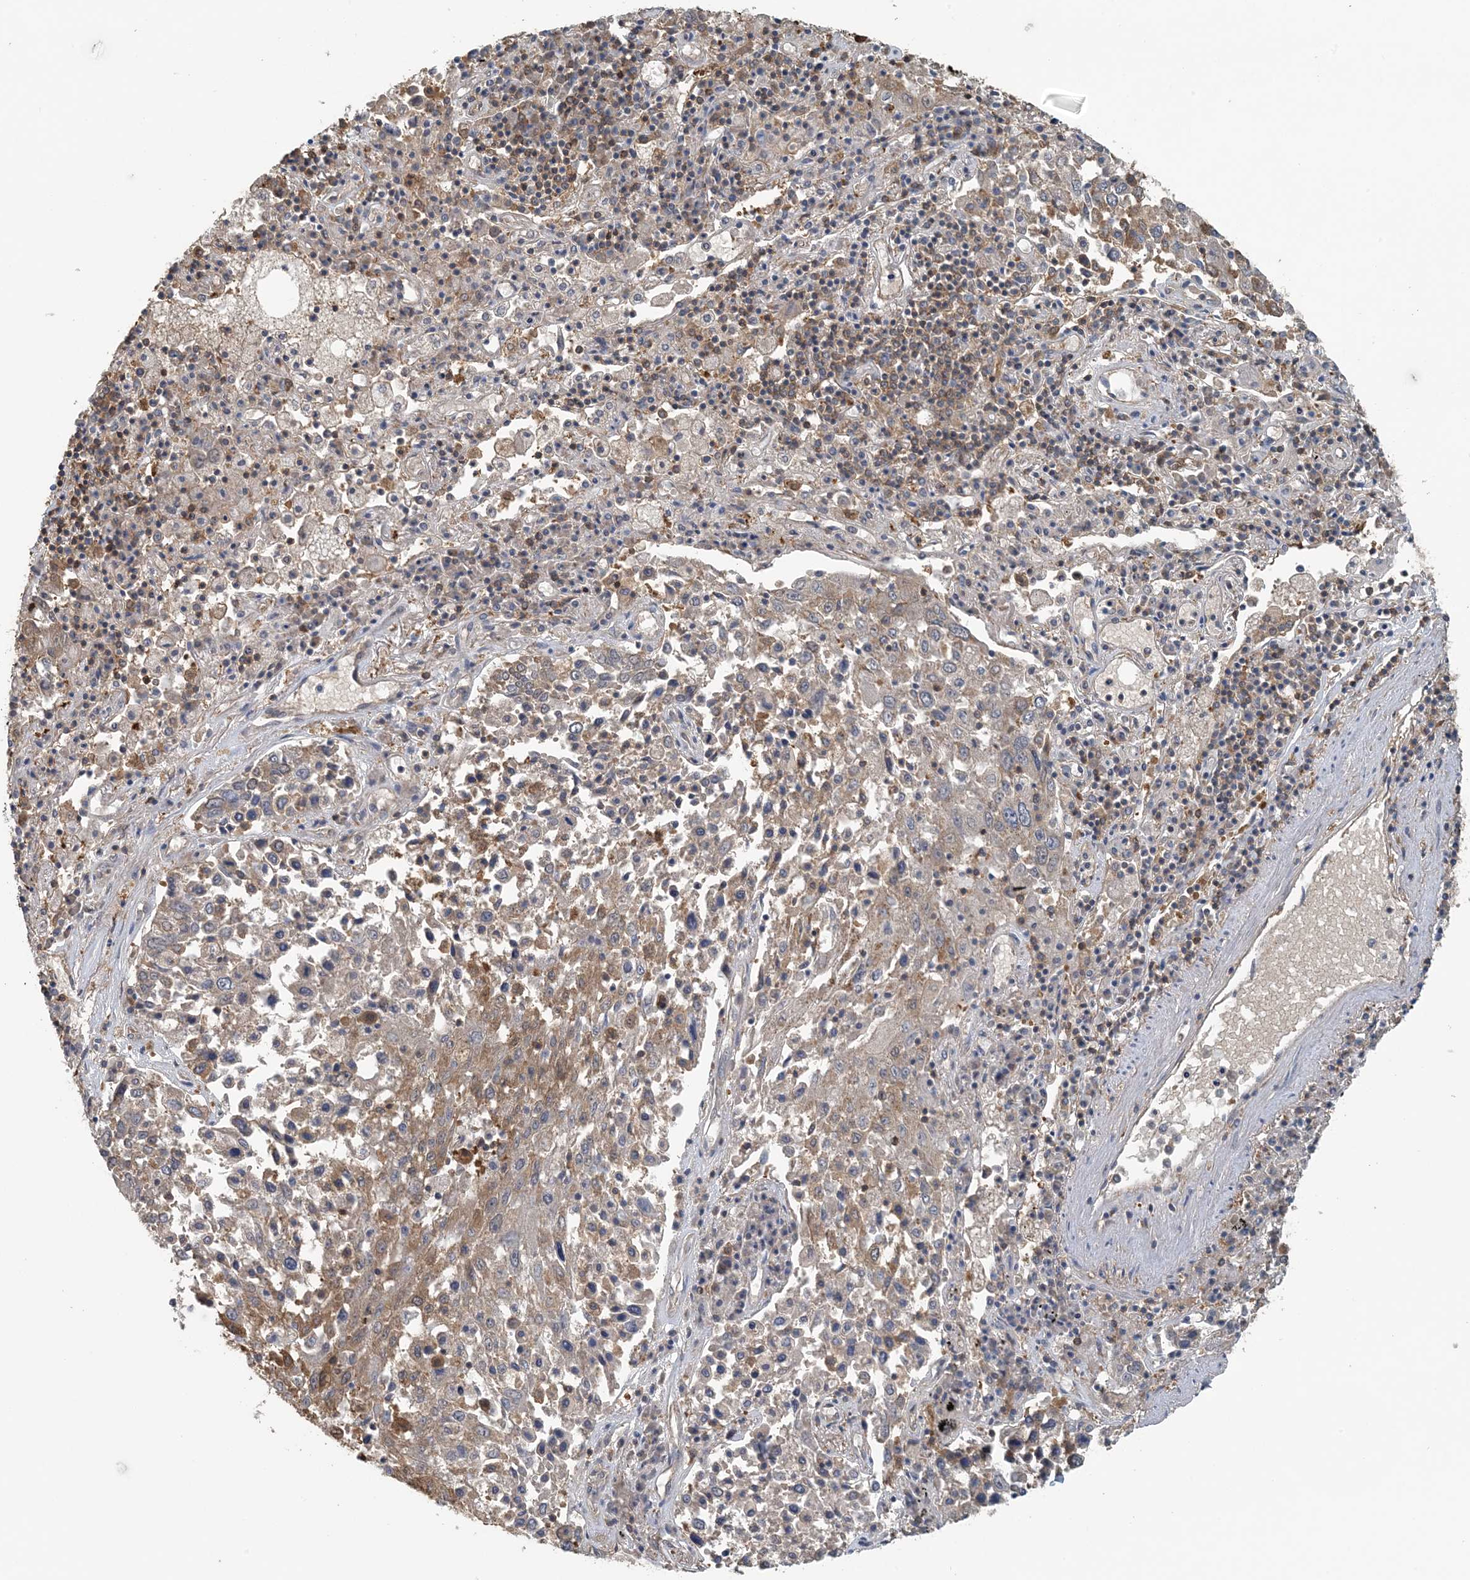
{"staining": {"intensity": "moderate", "quantity": "25%-75%", "location": "cytoplasmic/membranous"}, "tissue": "lung cancer", "cell_type": "Tumor cells", "image_type": "cancer", "snomed": [{"axis": "morphology", "description": "Squamous cell carcinoma, NOS"}, {"axis": "topography", "description": "Lung"}], "caption": "A high-resolution micrograph shows immunohistochemistry staining of lung cancer, which displays moderate cytoplasmic/membranous staining in approximately 25%-75% of tumor cells.", "gene": "HIKESHI", "patient": {"sex": "male", "age": 65}}